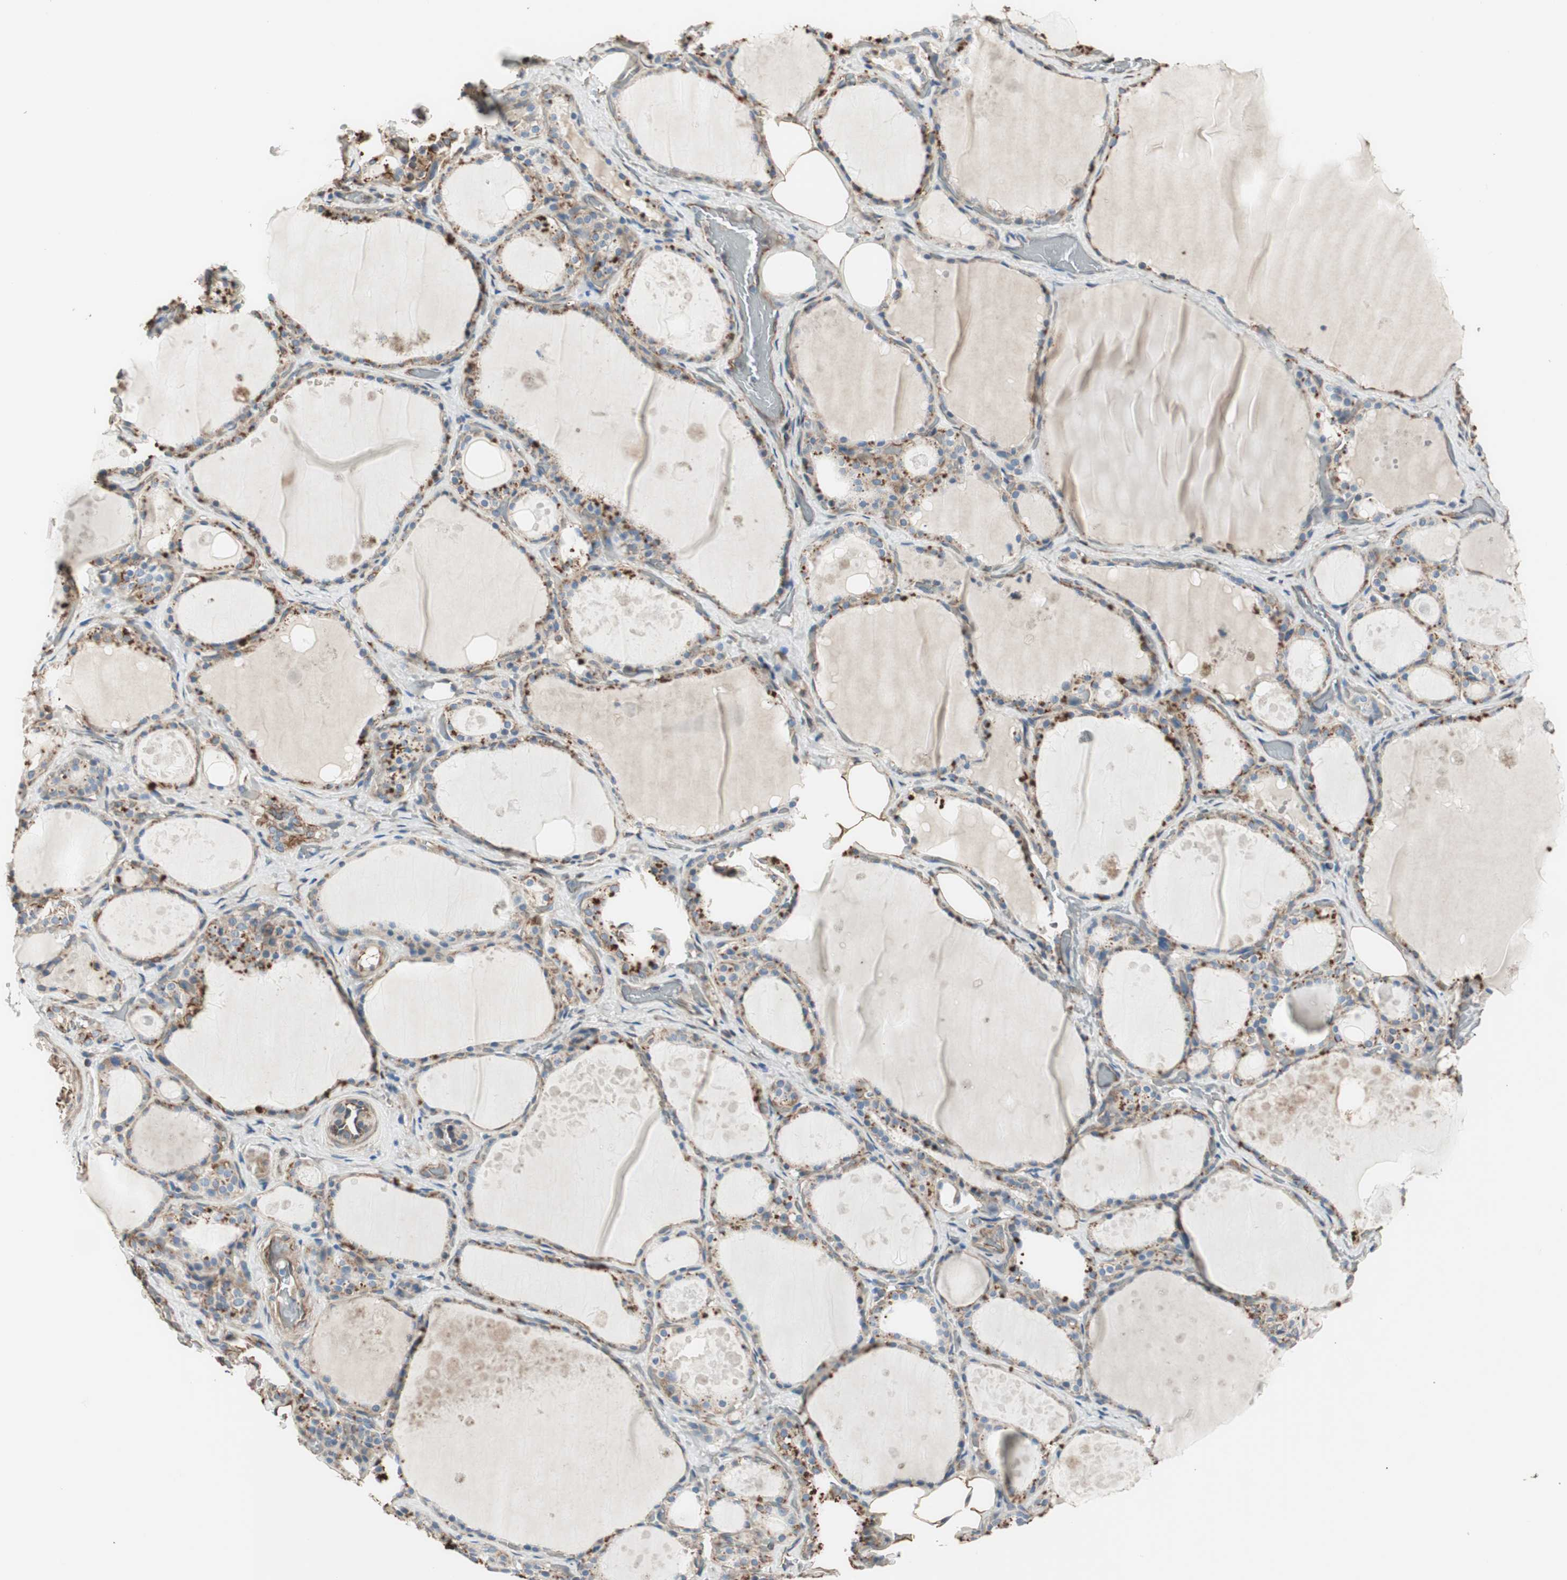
{"staining": {"intensity": "moderate", "quantity": "25%-75%", "location": "cytoplasmic/membranous"}, "tissue": "thyroid gland", "cell_type": "Glandular cells", "image_type": "normal", "snomed": [{"axis": "morphology", "description": "Normal tissue, NOS"}, {"axis": "topography", "description": "Thyroid gland"}], "caption": "The micrograph exhibits staining of benign thyroid gland, revealing moderate cytoplasmic/membranous protein staining (brown color) within glandular cells.", "gene": "SRCIN1", "patient": {"sex": "male", "age": 61}}